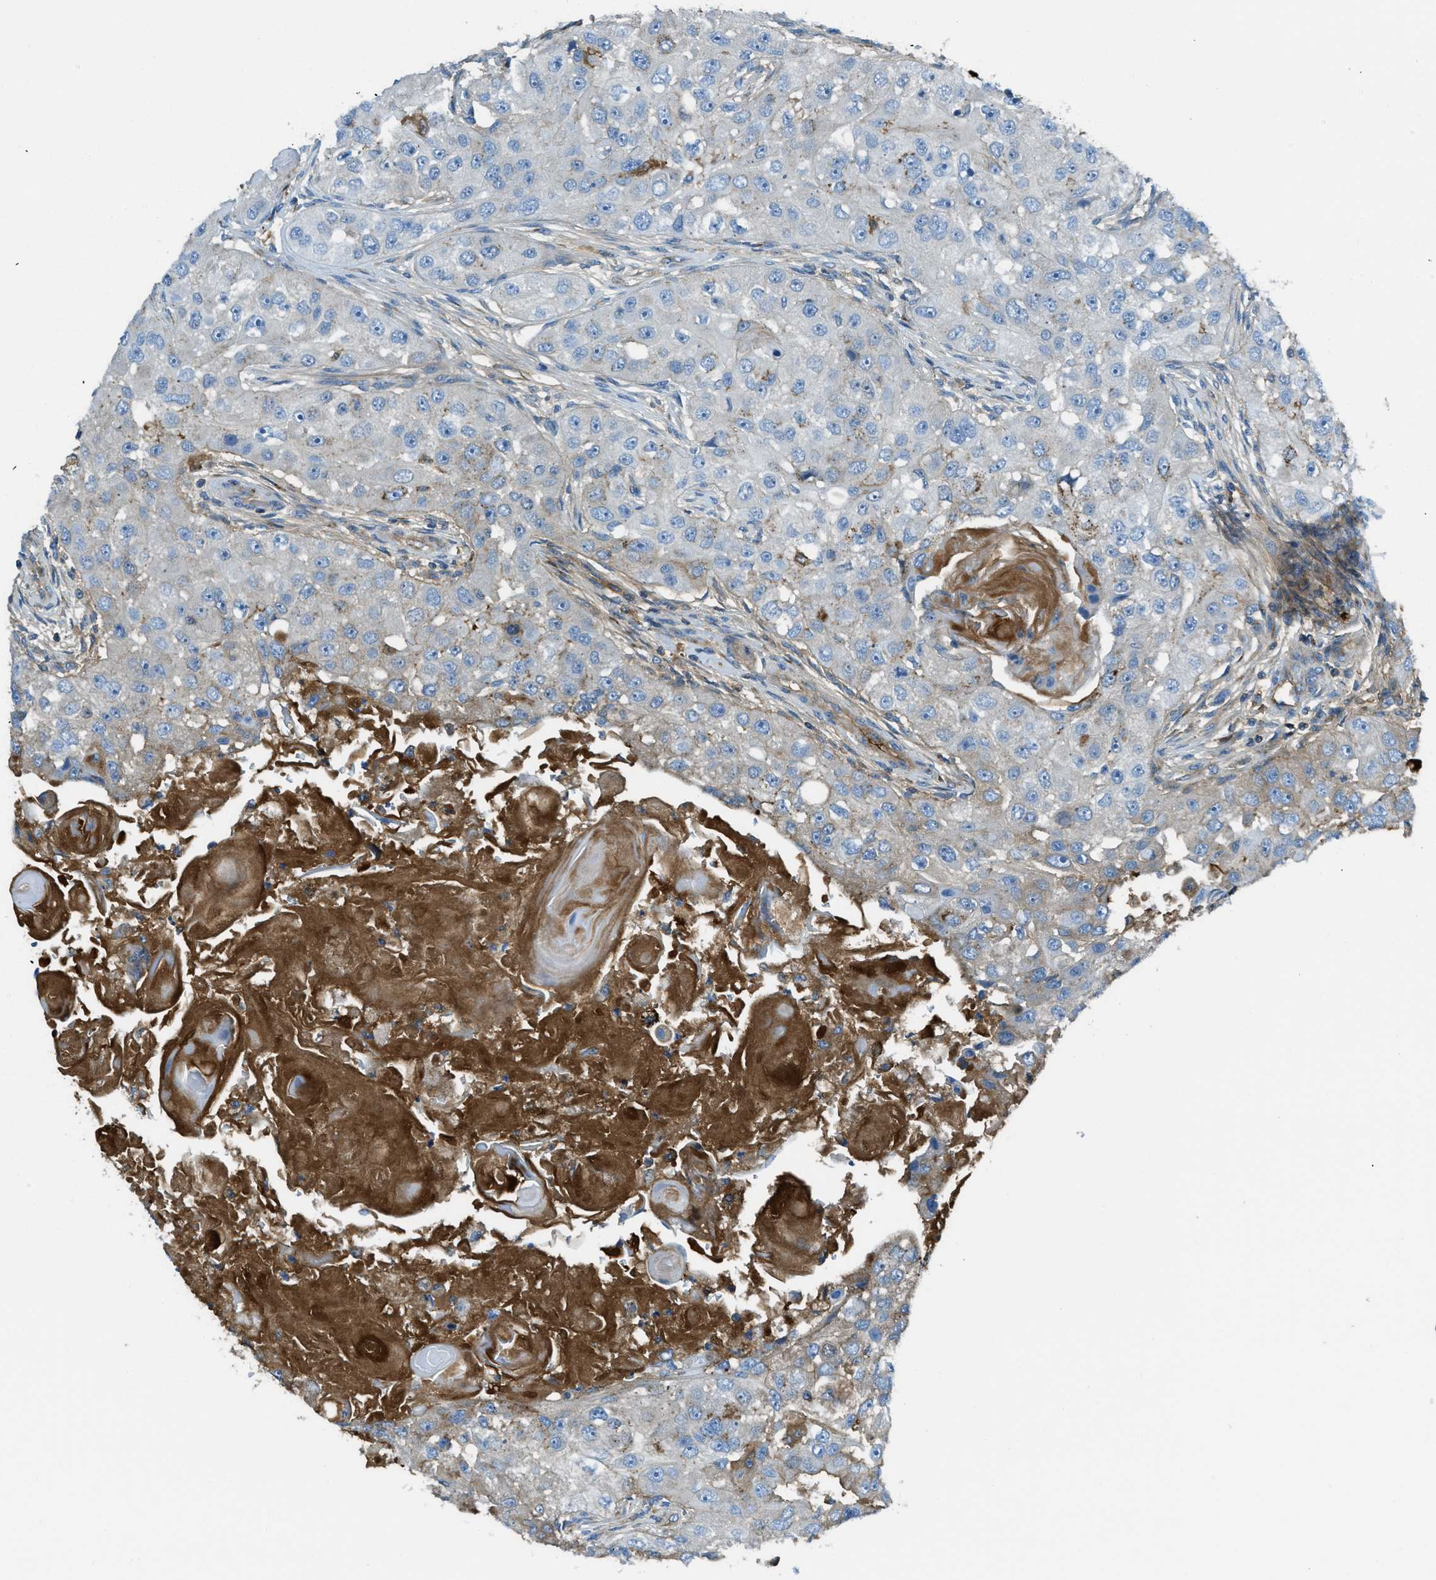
{"staining": {"intensity": "weak", "quantity": "<25%", "location": "cytoplasmic/membranous"}, "tissue": "head and neck cancer", "cell_type": "Tumor cells", "image_type": "cancer", "snomed": [{"axis": "morphology", "description": "Normal tissue, NOS"}, {"axis": "morphology", "description": "Squamous cell carcinoma, NOS"}, {"axis": "topography", "description": "Skeletal muscle"}, {"axis": "topography", "description": "Head-Neck"}], "caption": "Tumor cells are negative for protein expression in human head and neck cancer (squamous cell carcinoma).", "gene": "TRIM59", "patient": {"sex": "male", "age": 51}}